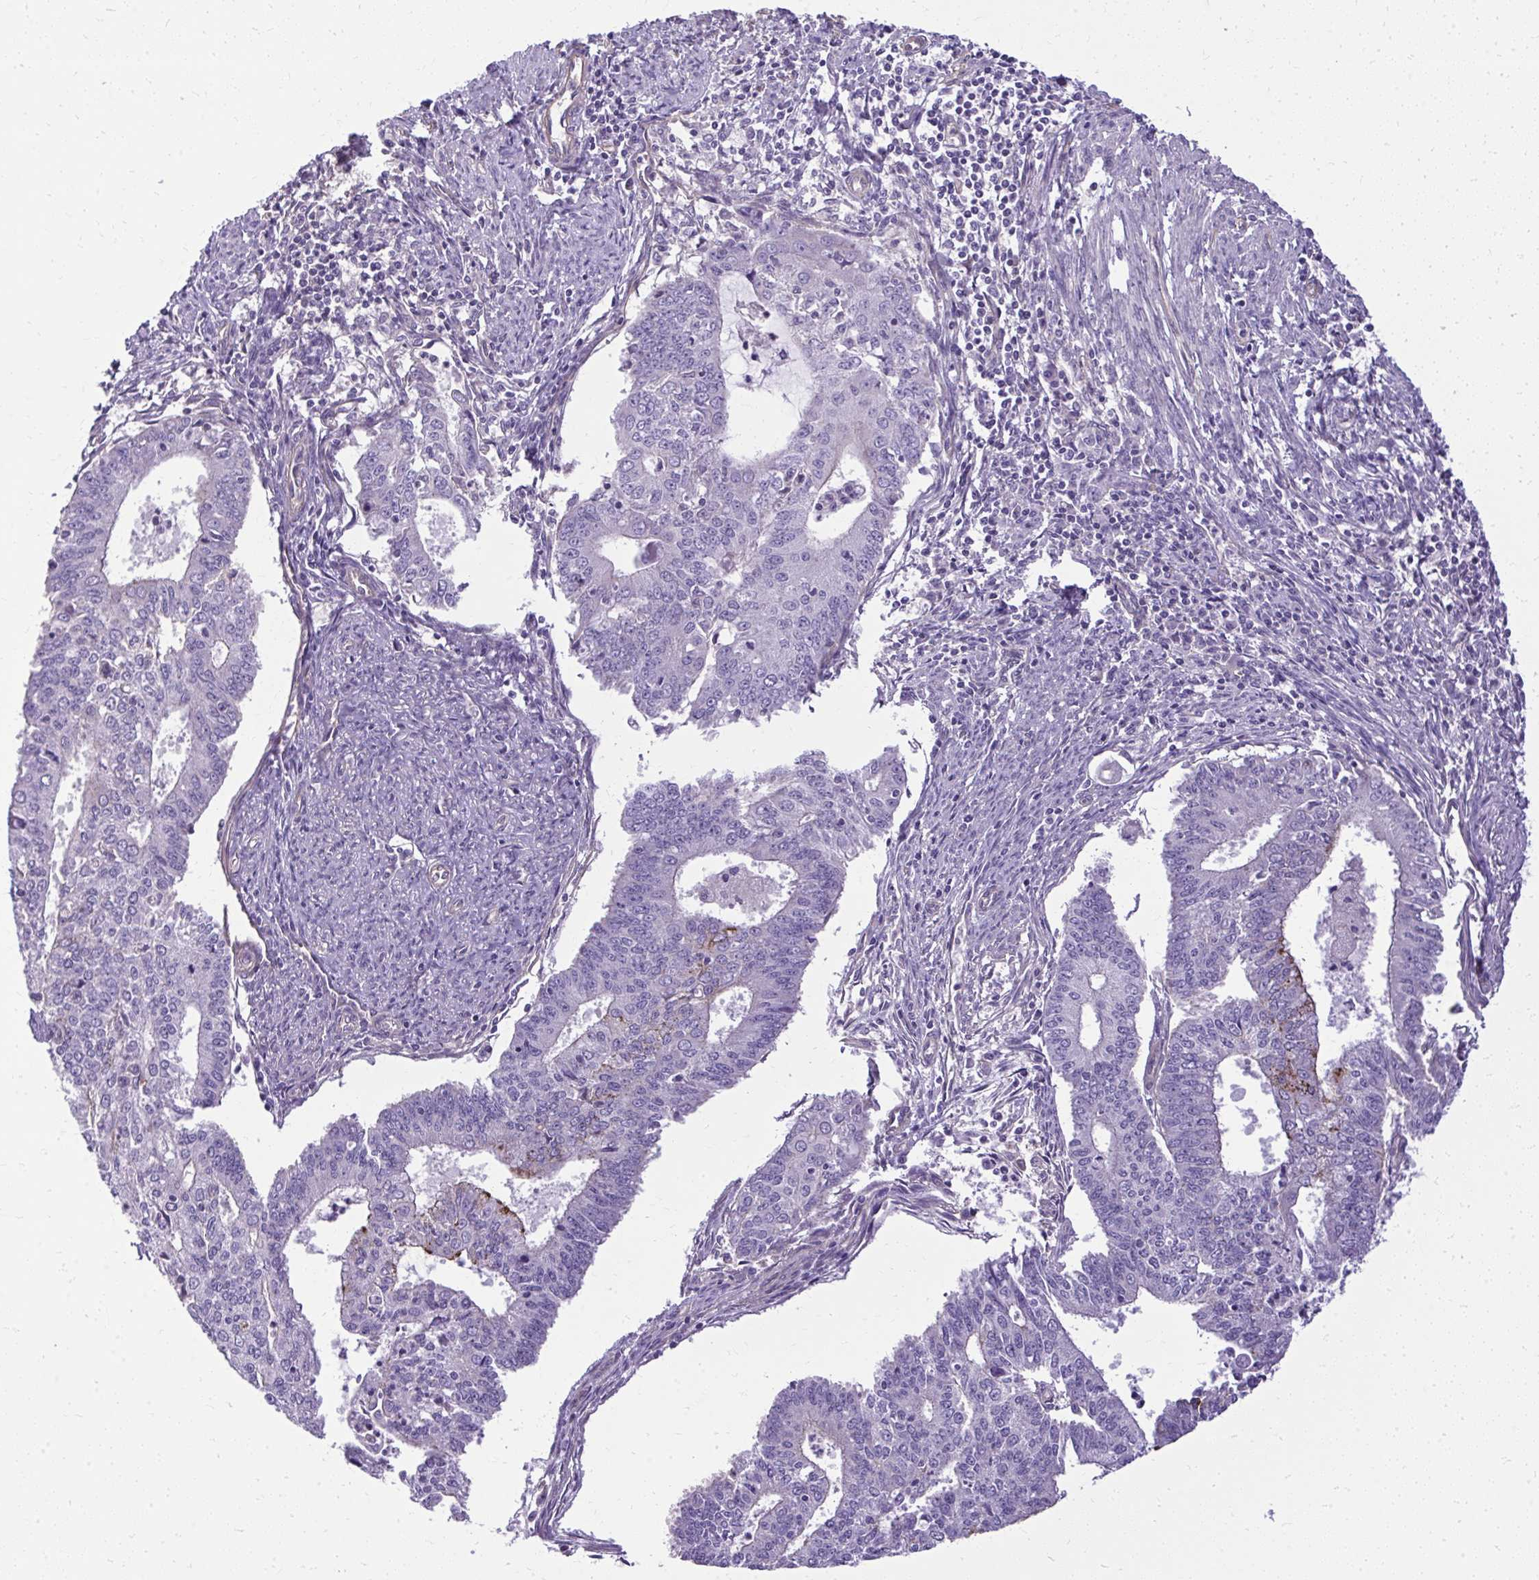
{"staining": {"intensity": "negative", "quantity": "none", "location": "none"}, "tissue": "endometrial cancer", "cell_type": "Tumor cells", "image_type": "cancer", "snomed": [{"axis": "morphology", "description": "Adenocarcinoma, NOS"}, {"axis": "topography", "description": "Endometrium"}], "caption": "This is an immunohistochemistry micrograph of human endometrial cancer (adenocarcinoma). There is no expression in tumor cells.", "gene": "RUNDC3B", "patient": {"sex": "female", "age": 61}}